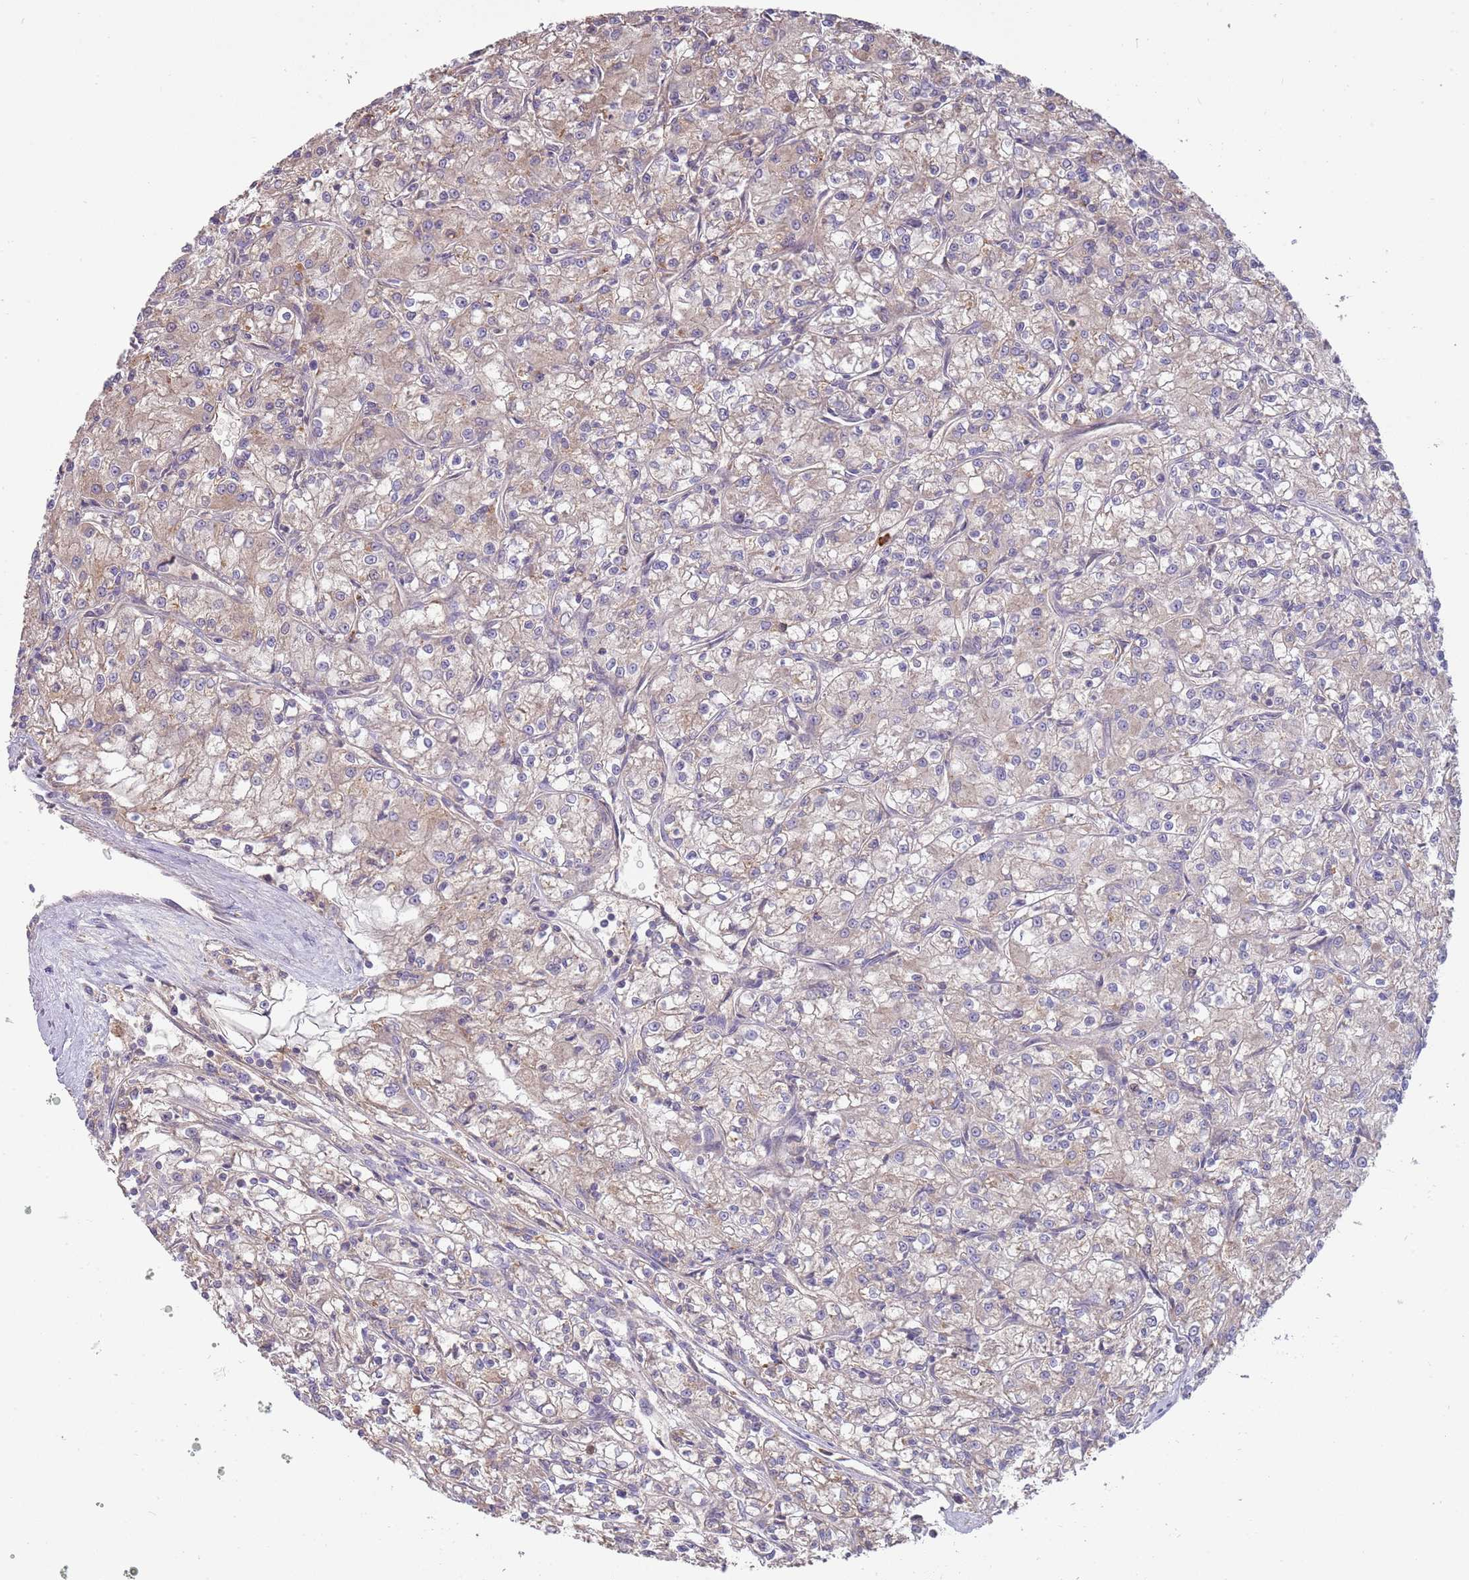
{"staining": {"intensity": "moderate", "quantity": "25%-75%", "location": "cytoplasmic/membranous"}, "tissue": "renal cancer", "cell_type": "Tumor cells", "image_type": "cancer", "snomed": [{"axis": "morphology", "description": "Adenocarcinoma, NOS"}, {"axis": "topography", "description": "Kidney"}], "caption": "DAB (3,3'-diaminobenzidine) immunohistochemical staining of human renal cancer (adenocarcinoma) exhibits moderate cytoplasmic/membranous protein staining in about 25%-75% of tumor cells.", "gene": "NBPF6", "patient": {"sex": "female", "age": 59}}